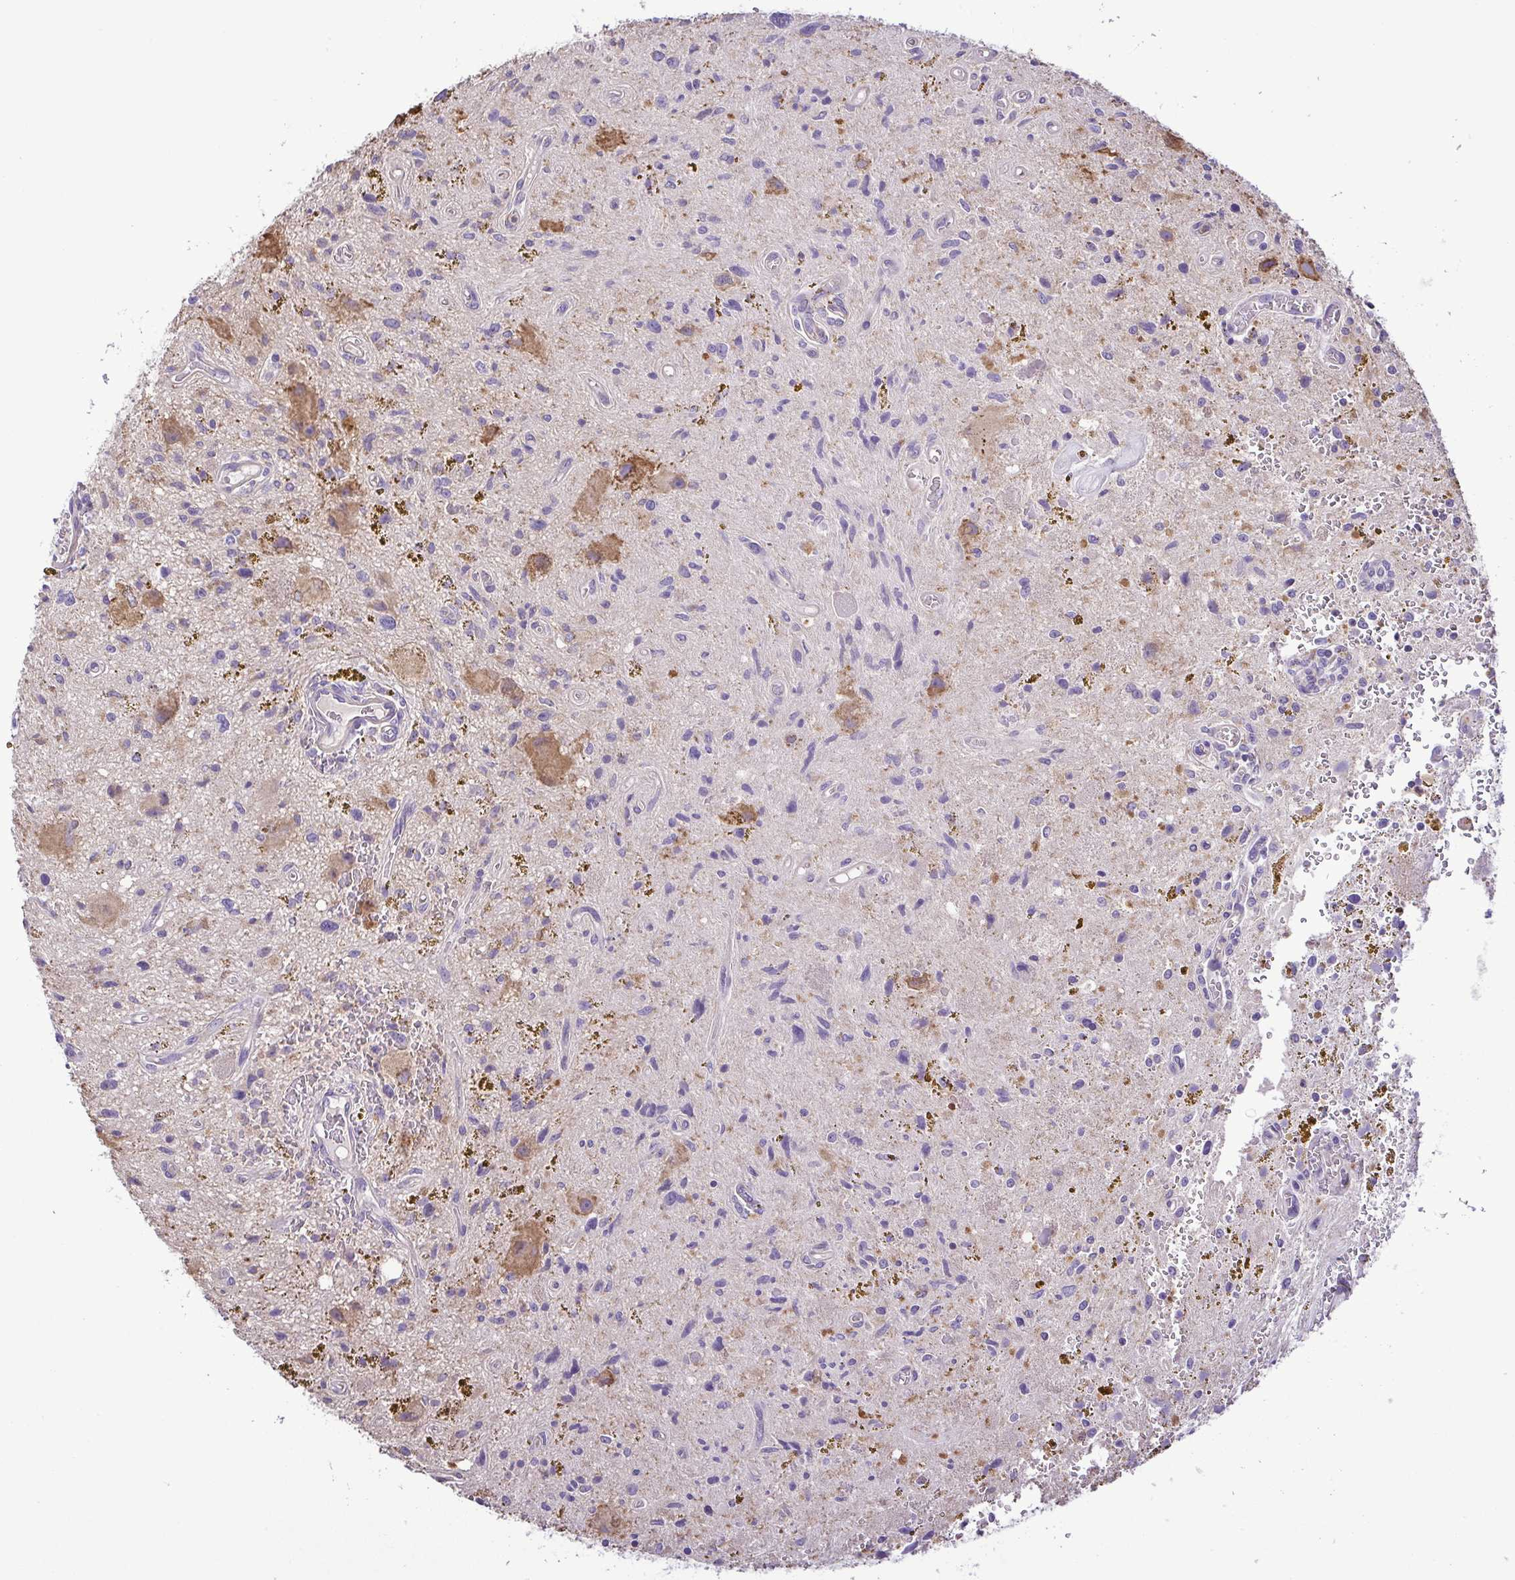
{"staining": {"intensity": "negative", "quantity": "none", "location": "none"}, "tissue": "glioma", "cell_type": "Tumor cells", "image_type": "cancer", "snomed": [{"axis": "morphology", "description": "Glioma, malignant, Low grade"}, {"axis": "topography", "description": "Cerebellum"}], "caption": "This is an immunohistochemistry (IHC) micrograph of glioma. There is no positivity in tumor cells.", "gene": "MYL10", "patient": {"sex": "female", "age": 14}}